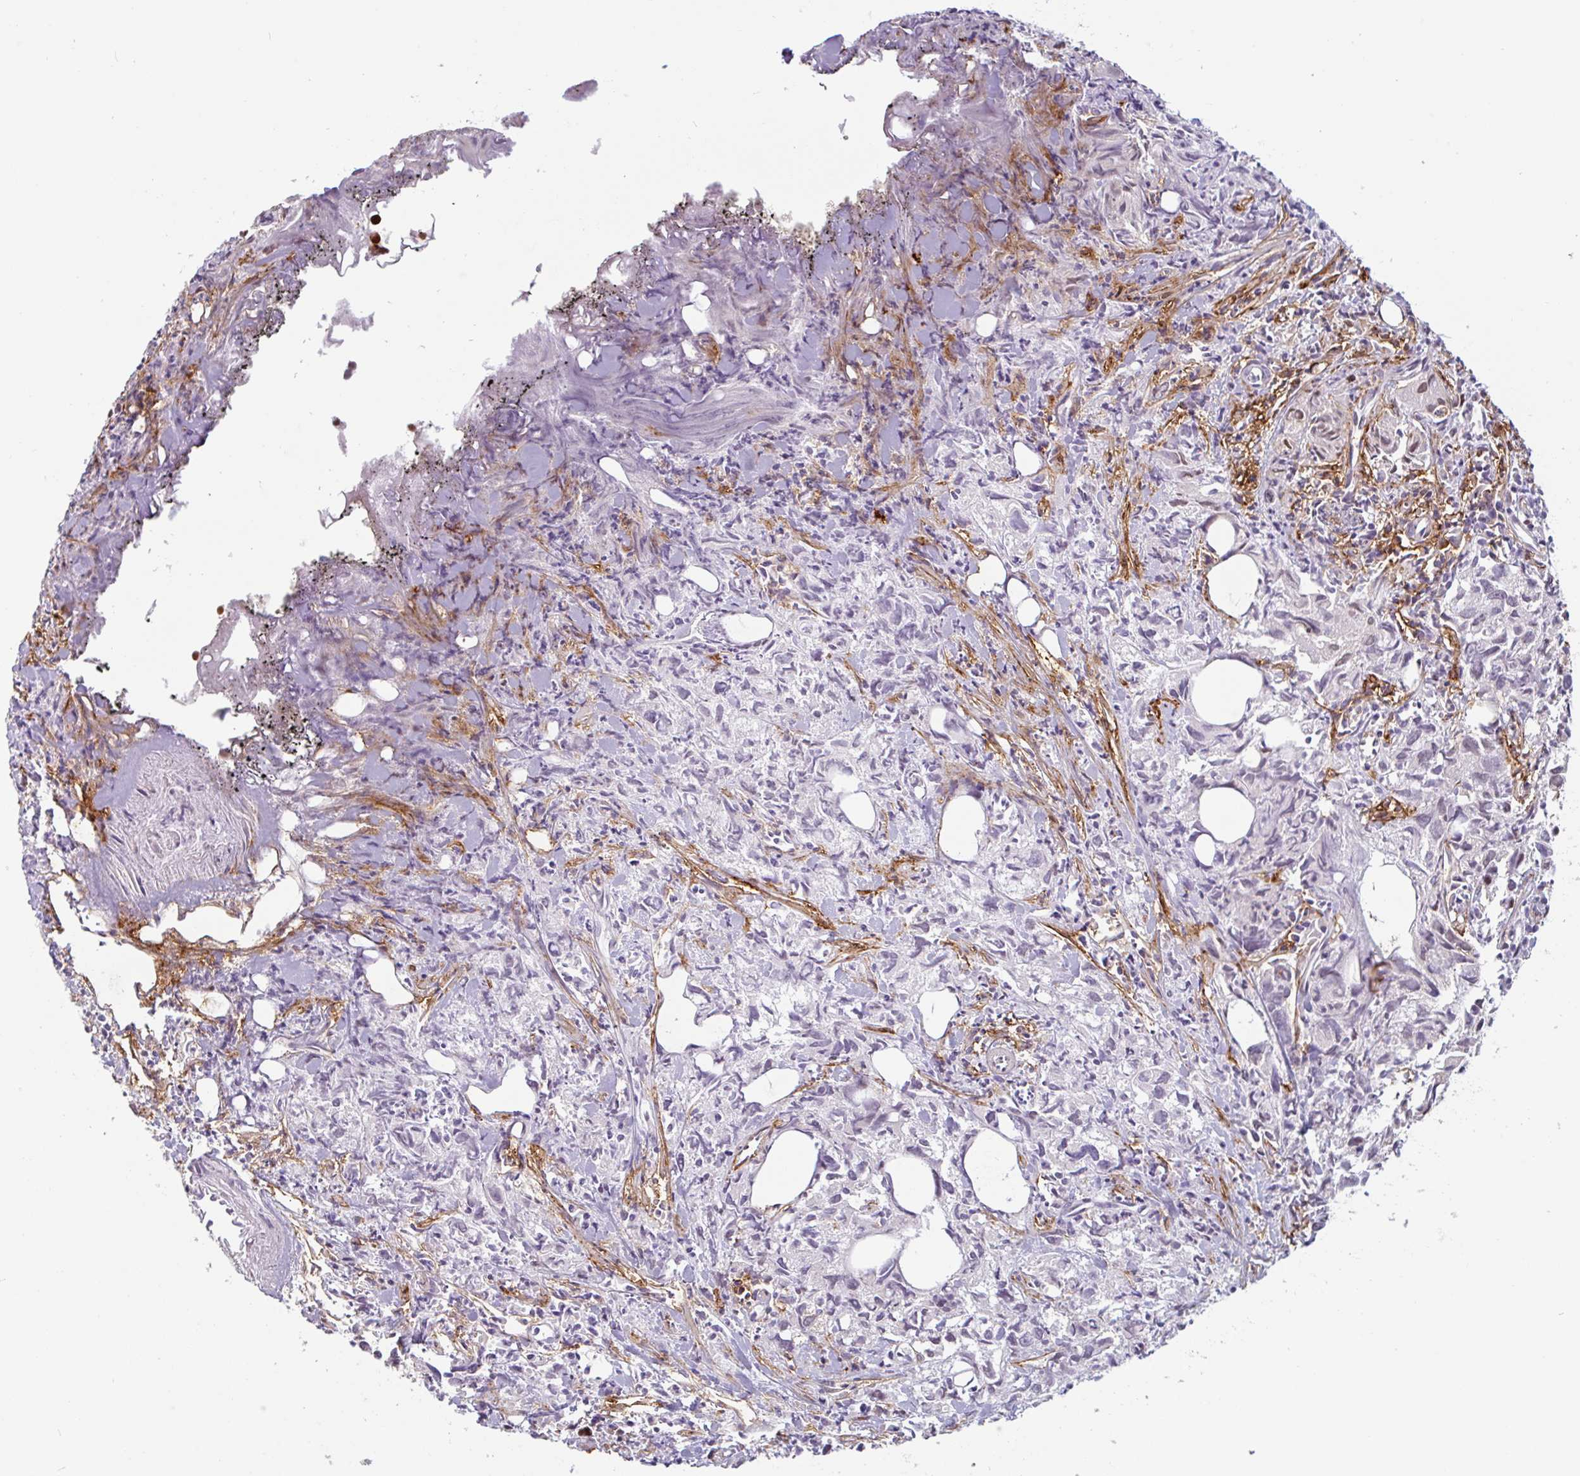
{"staining": {"intensity": "moderate", "quantity": "<25%", "location": "nuclear"}, "tissue": "urothelial cancer", "cell_type": "Tumor cells", "image_type": "cancer", "snomed": [{"axis": "morphology", "description": "Urothelial carcinoma, High grade"}, {"axis": "topography", "description": "Urinary bladder"}], "caption": "Moderate nuclear expression is appreciated in about <25% of tumor cells in urothelial cancer.", "gene": "TMEM119", "patient": {"sex": "female", "age": 75}}